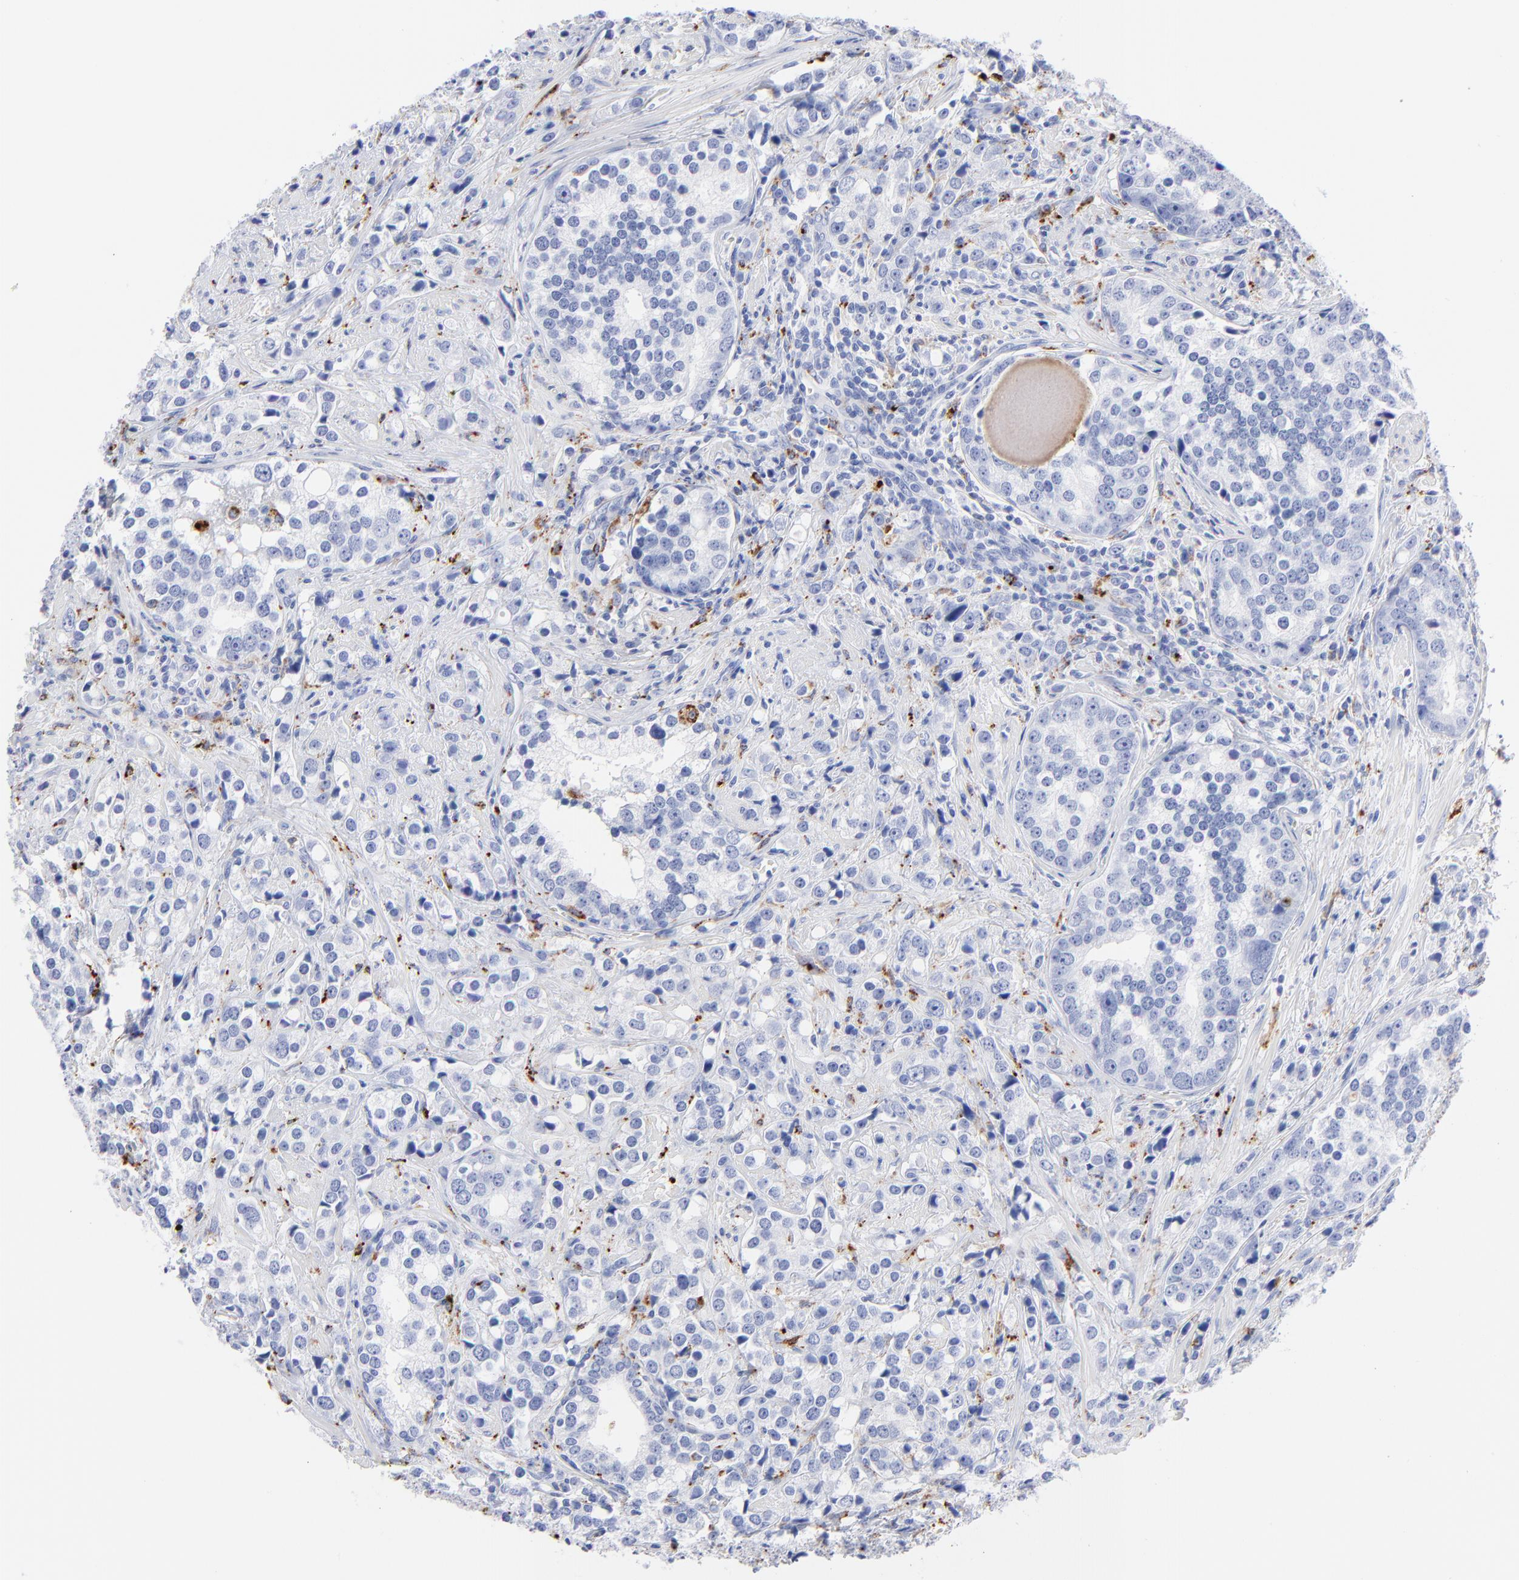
{"staining": {"intensity": "moderate", "quantity": "<25%", "location": "cytoplasmic/membranous"}, "tissue": "prostate cancer", "cell_type": "Tumor cells", "image_type": "cancer", "snomed": [{"axis": "morphology", "description": "Adenocarcinoma, High grade"}, {"axis": "topography", "description": "Prostate"}], "caption": "Prostate cancer stained with a brown dye exhibits moderate cytoplasmic/membranous positive expression in about <25% of tumor cells.", "gene": "CPVL", "patient": {"sex": "male", "age": 71}}